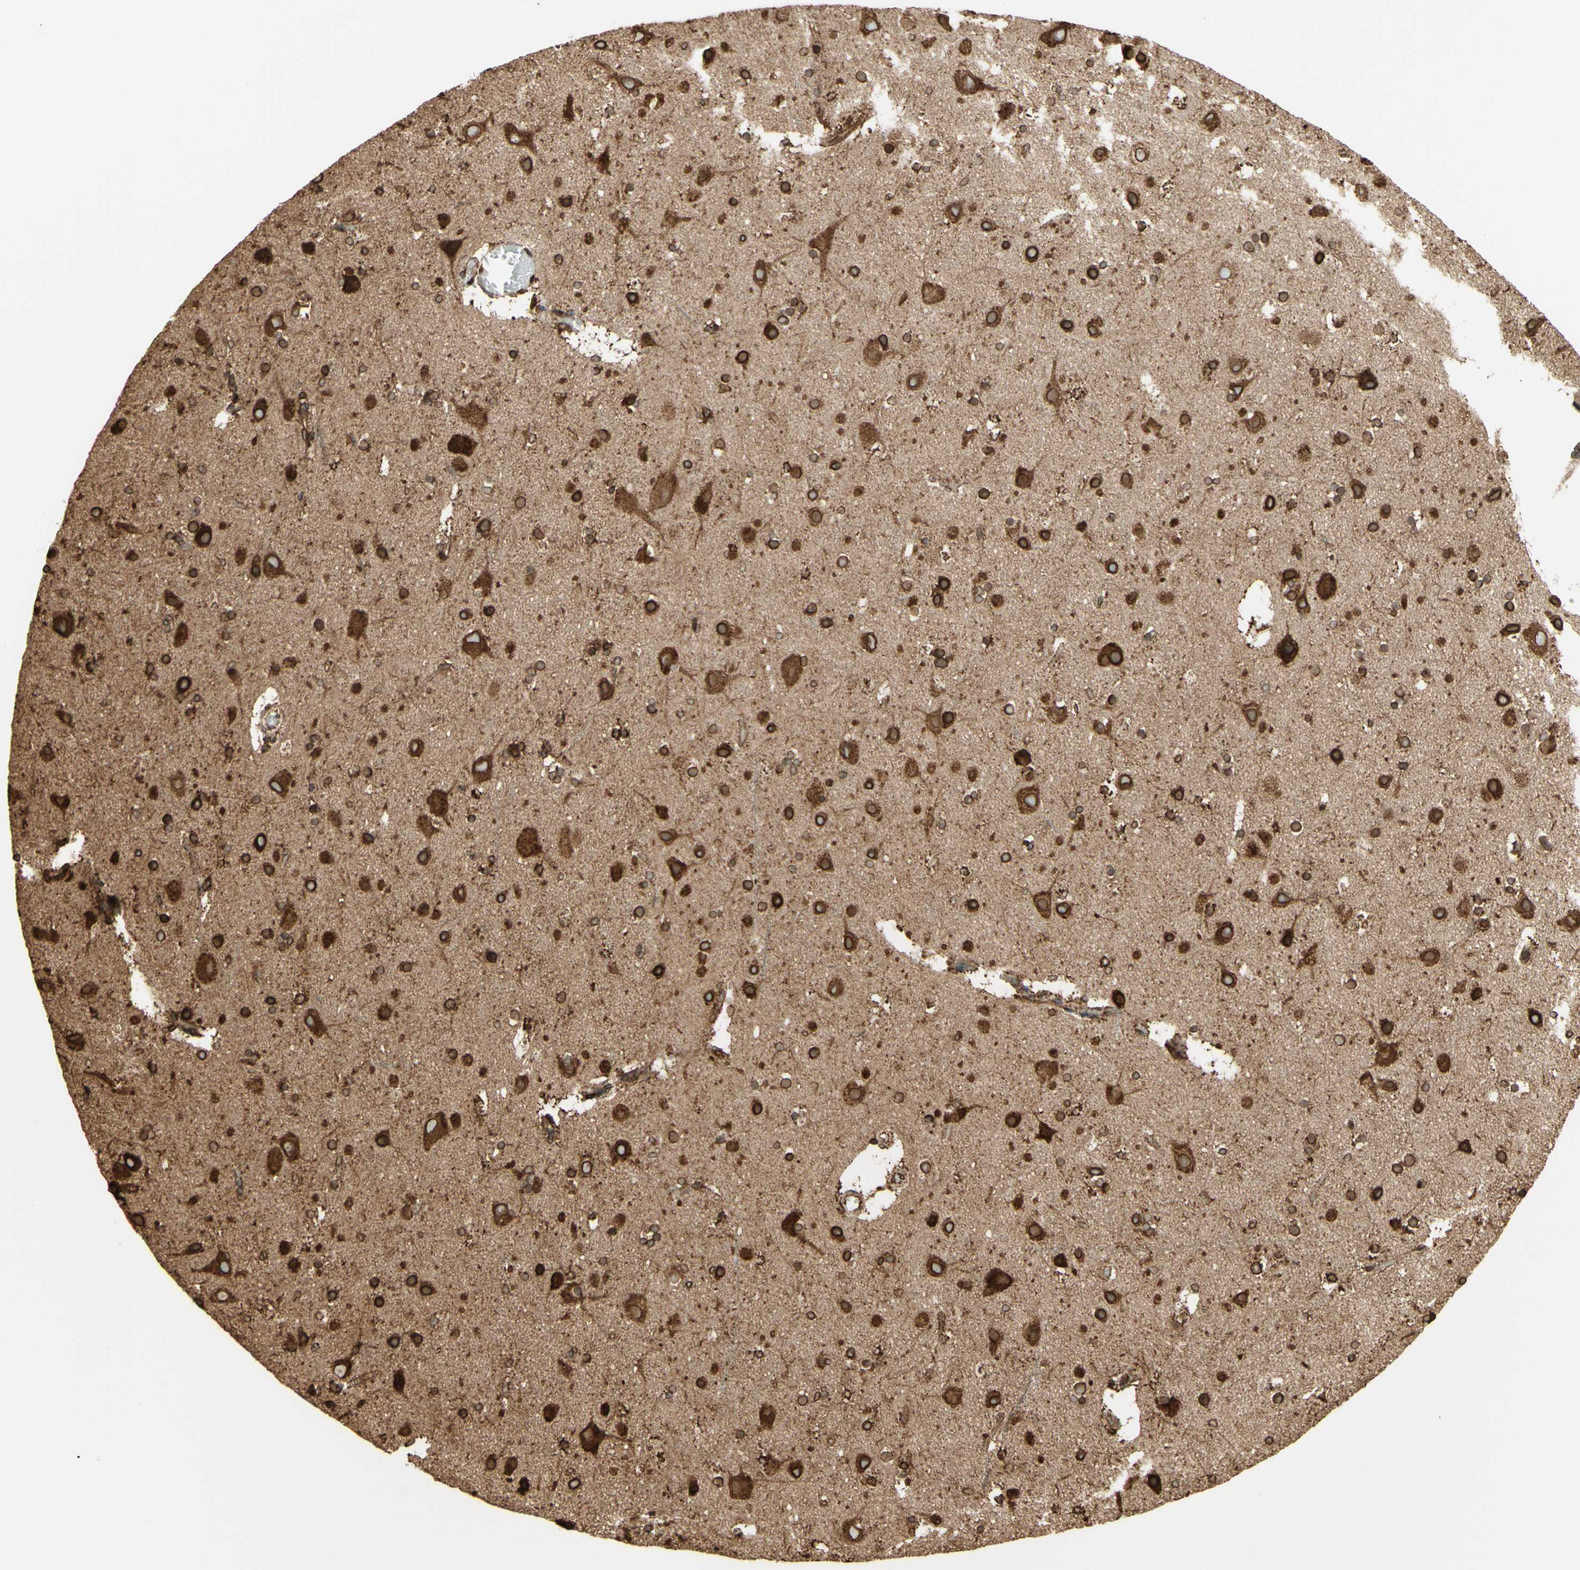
{"staining": {"intensity": "strong", "quantity": ">75%", "location": "cytoplasmic/membranous"}, "tissue": "cerebral cortex", "cell_type": "Endothelial cells", "image_type": "normal", "snomed": [{"axis": "morphology", "description": "Normal tissue, NOS"}, {"axis": "topography", "description": "Cerebral cortex"}], "caption": "Human cerebral cortex stained with a brown dye demonstrates strong cytoplasmic/membranous positive positivity in about >75% of endothelial cells.", "gene": "CANX", "patient": {"sex": "male", "age": 45}}